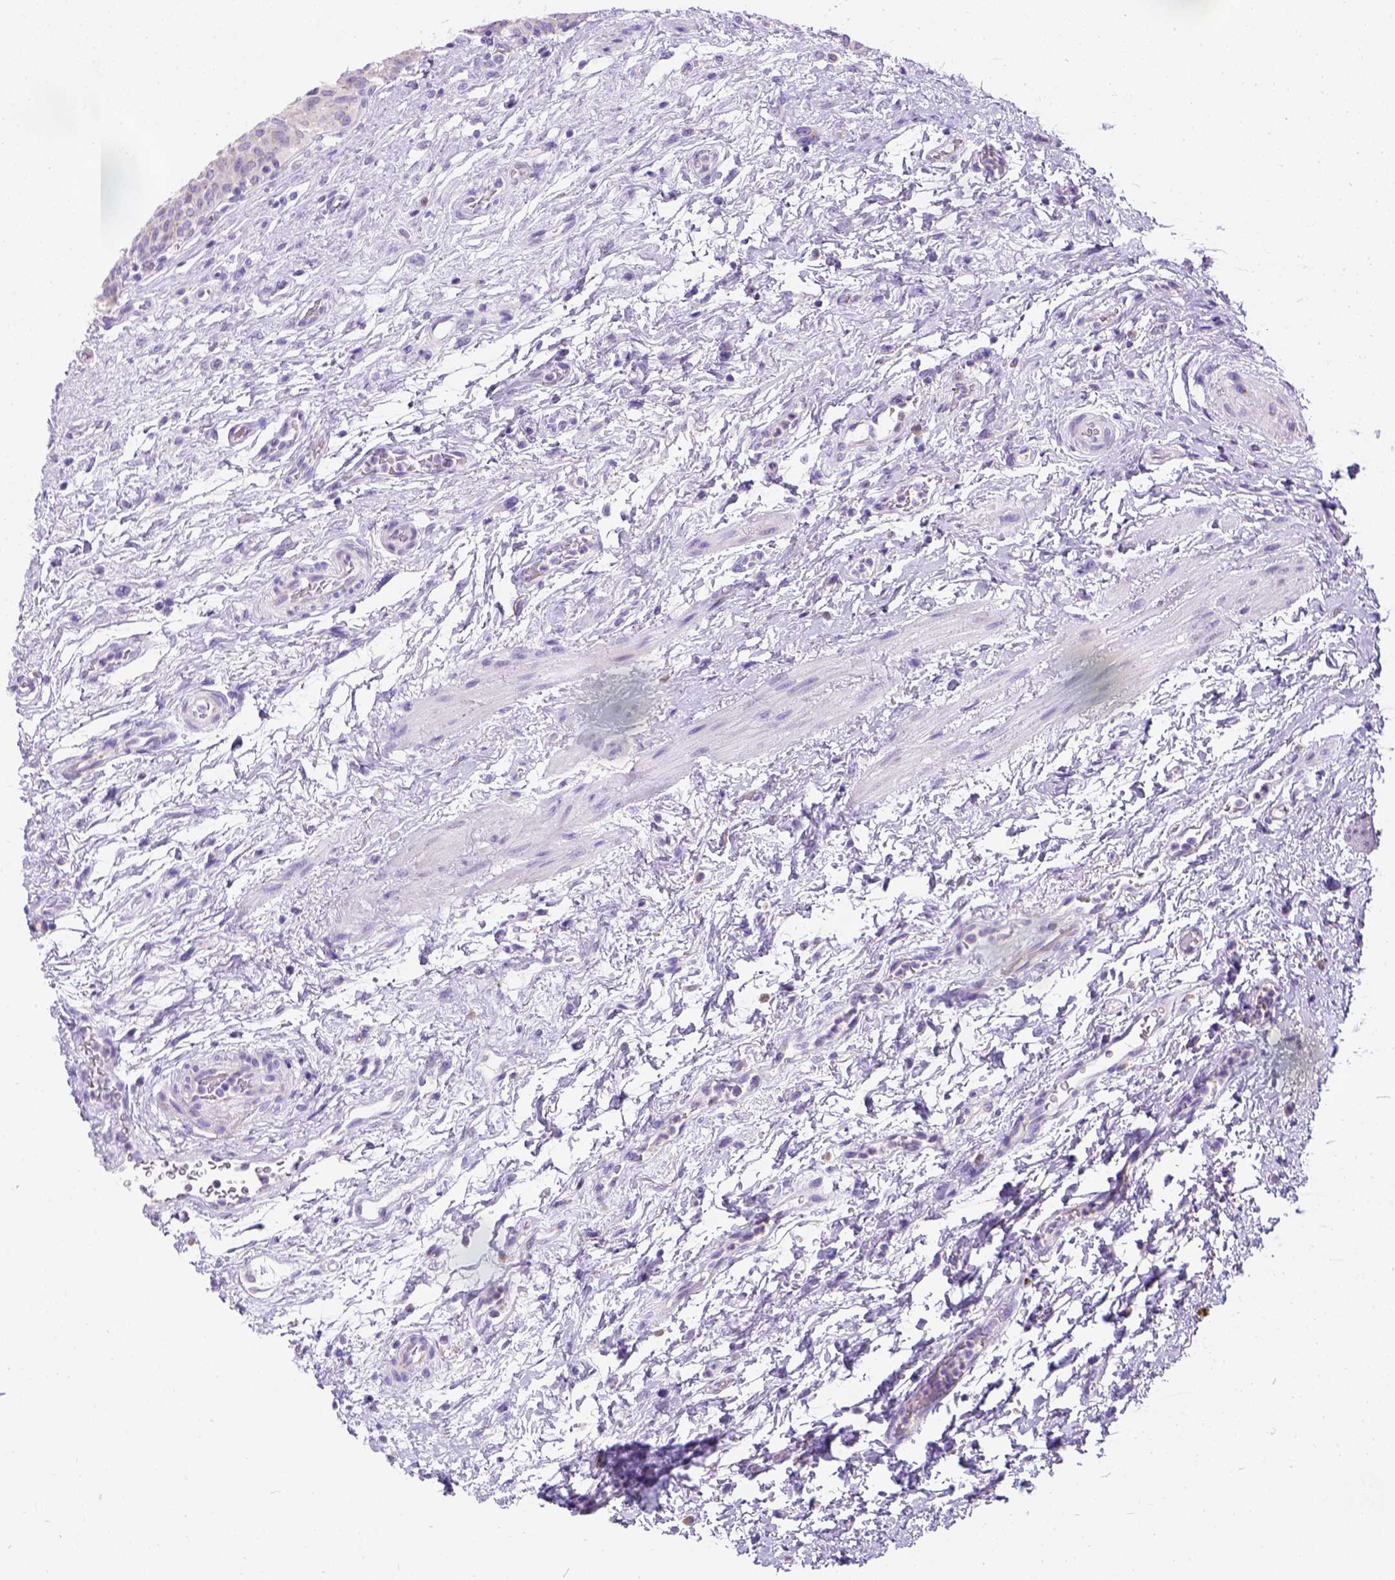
{"staining": {"intensity": "negative", "quantity": "none", "location": "none"}, "tissue": "urinary bladder", "cell_type": "Urothelial cells", "image_type": "normal", "snomed": [{"axis": "morphology", "description": "Normal tissue, NOS"}, {"axis": "topography", "description": "Urinary bladder"}], "caption": "High power microscopy histopathology image of an IHC image of unremarkable urinary bladder, revealing no significant positivity in urothelial cells.", "gene": "PHF7", "patient": {"sex": "male", "age": 69}}